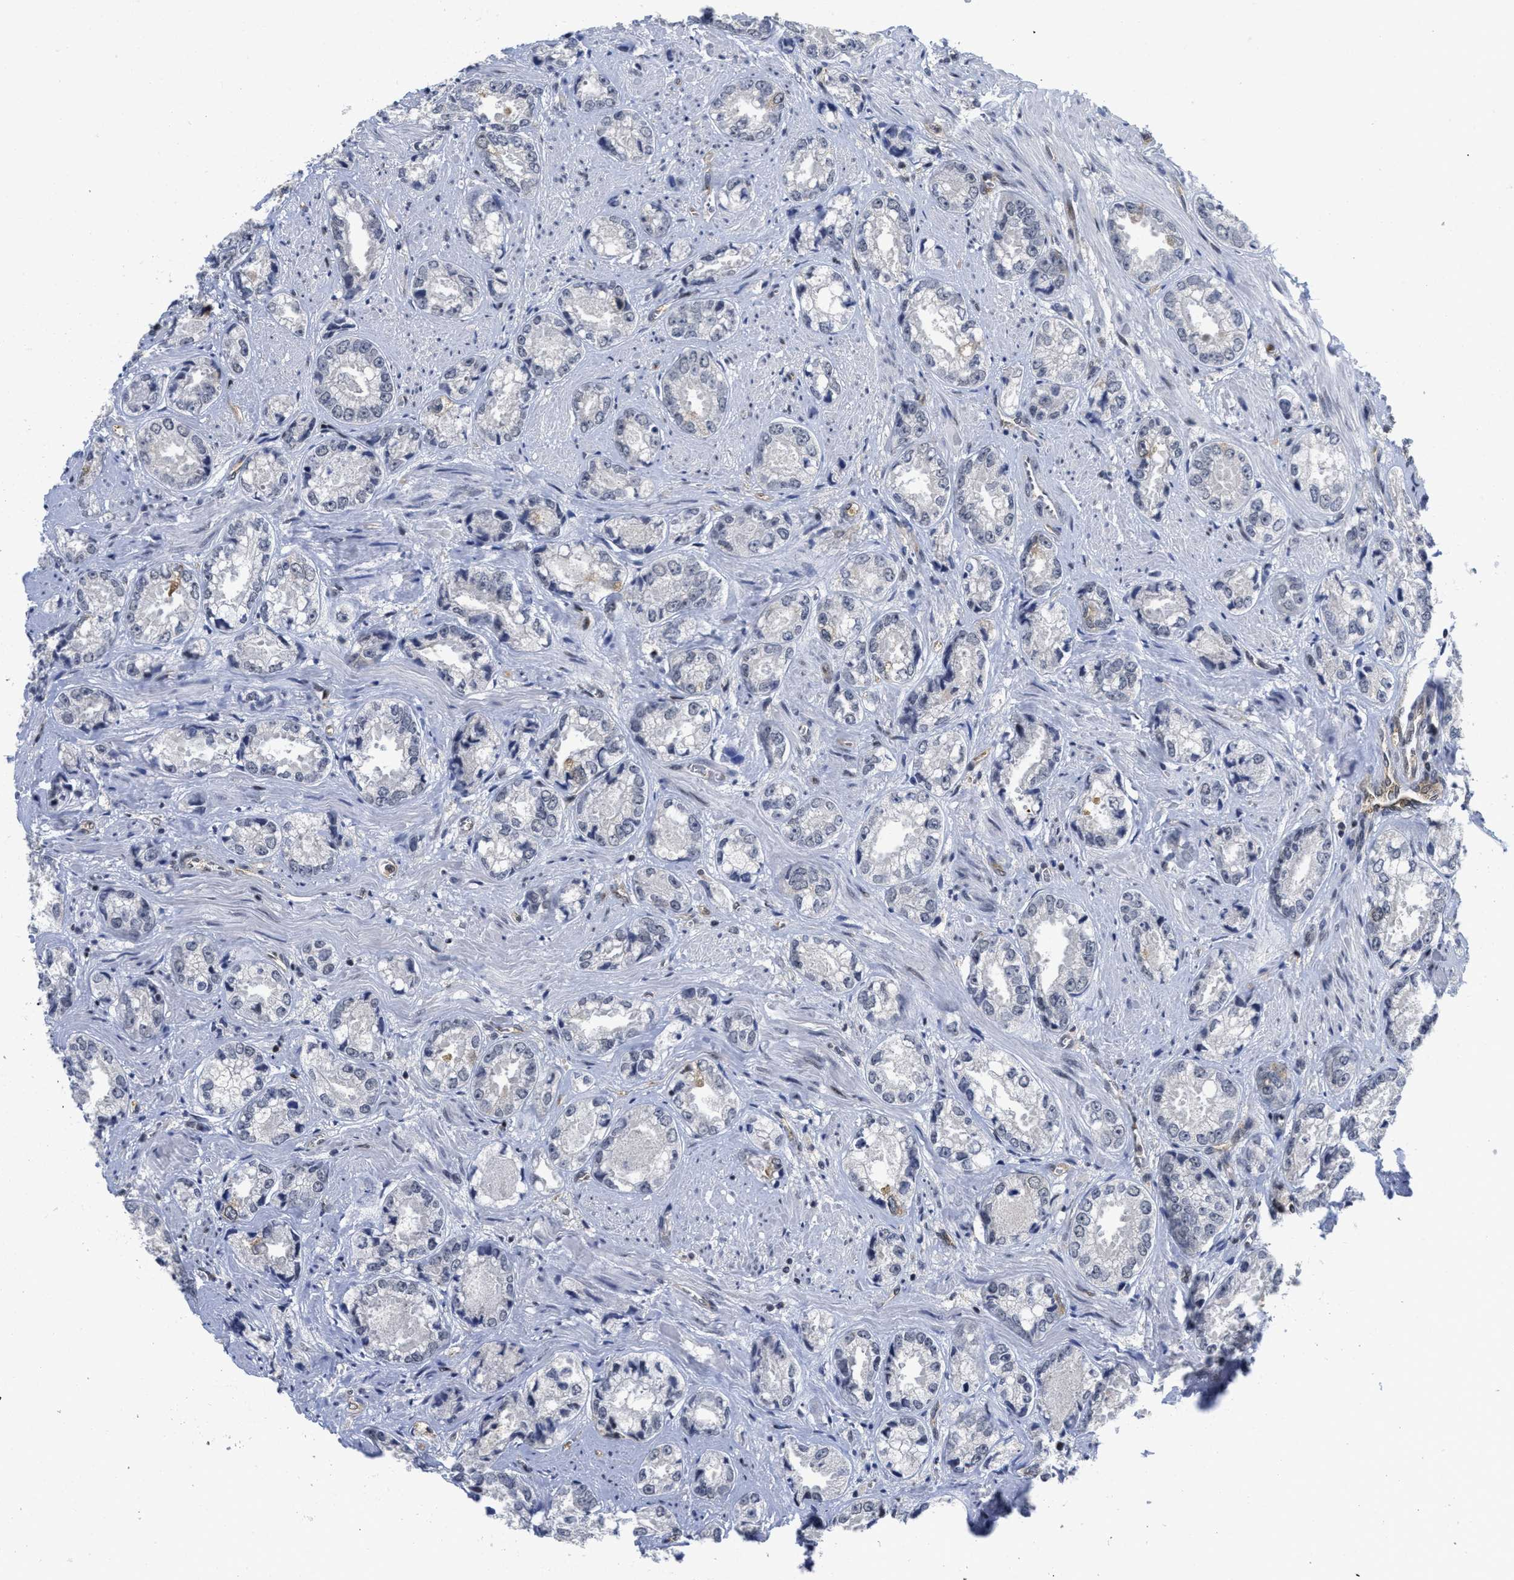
{"staining": {"intensity": "negative", "quantity": "none", "location": "none"}, "tissue": "prostate cancer", "cell_type": "Tumor cells", "image_type": "cancer", "snomed": [{"axis": "morphology", "description": "Adenocarcinoma, High grade"}, {"axis": "topography", "description": "Prostate"}], "caption": "The immunohistochemistry micrograph has no significant positivity in tumor cells of prostate high-grade adenocarcinoma tissue.", "gene": "HIF1A", "patient": {"sex": "male", "age": 61}}